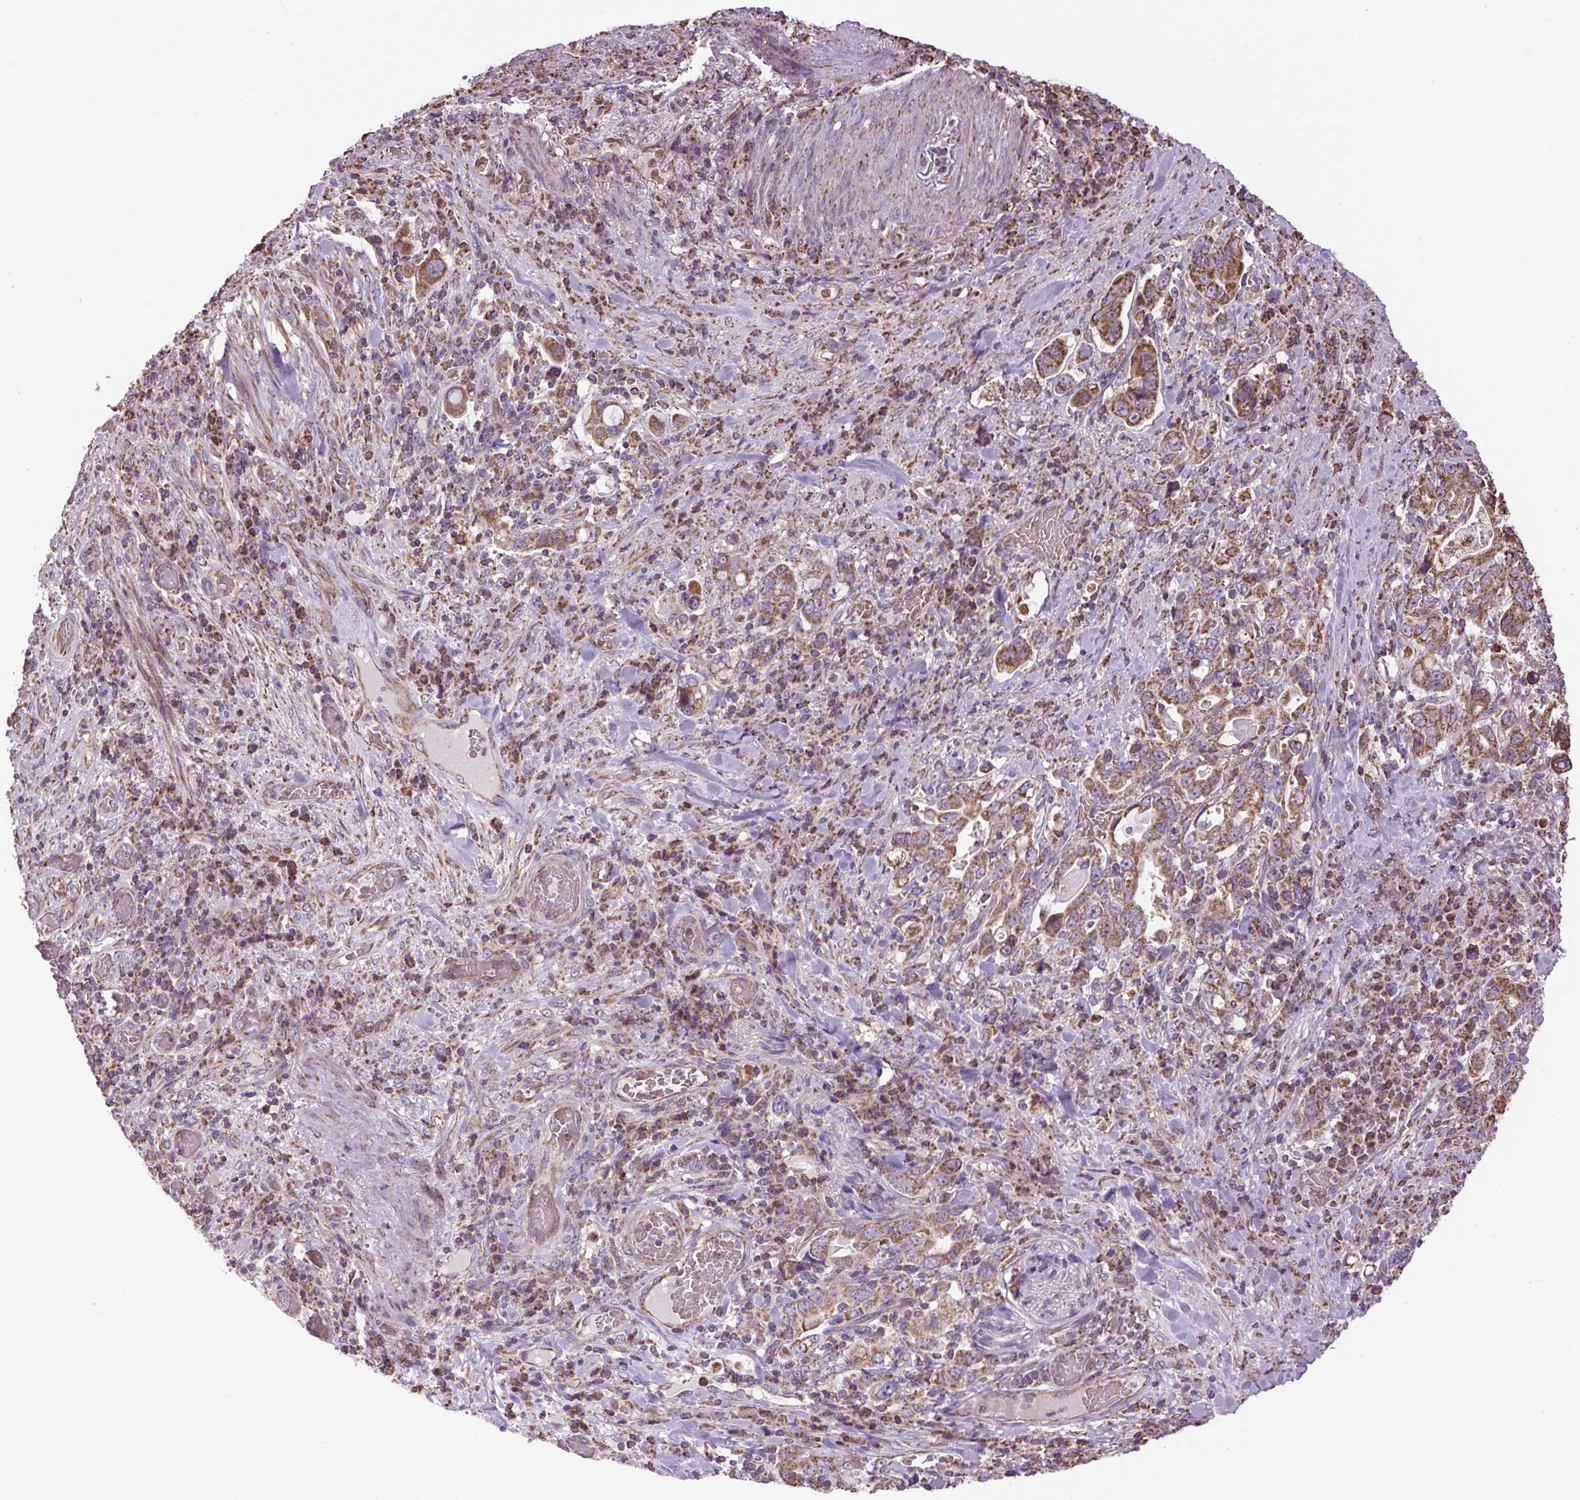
{"staining": {"intensity": "strong", "quantity": ">75%", "location": "cytoplasmic/membranous"}, "tissue": "stomach cancer", "cell_type": "Tumor cells", "image_type": "cancer", "snomed": [{"axis": "morphology", "description": "Adenocarcinoma, NOS"}, {"axis": "topography", "description": "Stomach, upper"}, {"axis": "topography", "description": "Stomach"}], "caption": "Immunohistochemistry histopathology image of neoplastic tissue: human stomach cancer stained using IHC displays high levels of strong protein expression localized specifically in the cytoplasmic/membranous of tumor cells, appearing as a cytoplasmic/membranous brown color.", "gene": "PLCG1", "patient": {"sex": "male", "age": 62}}